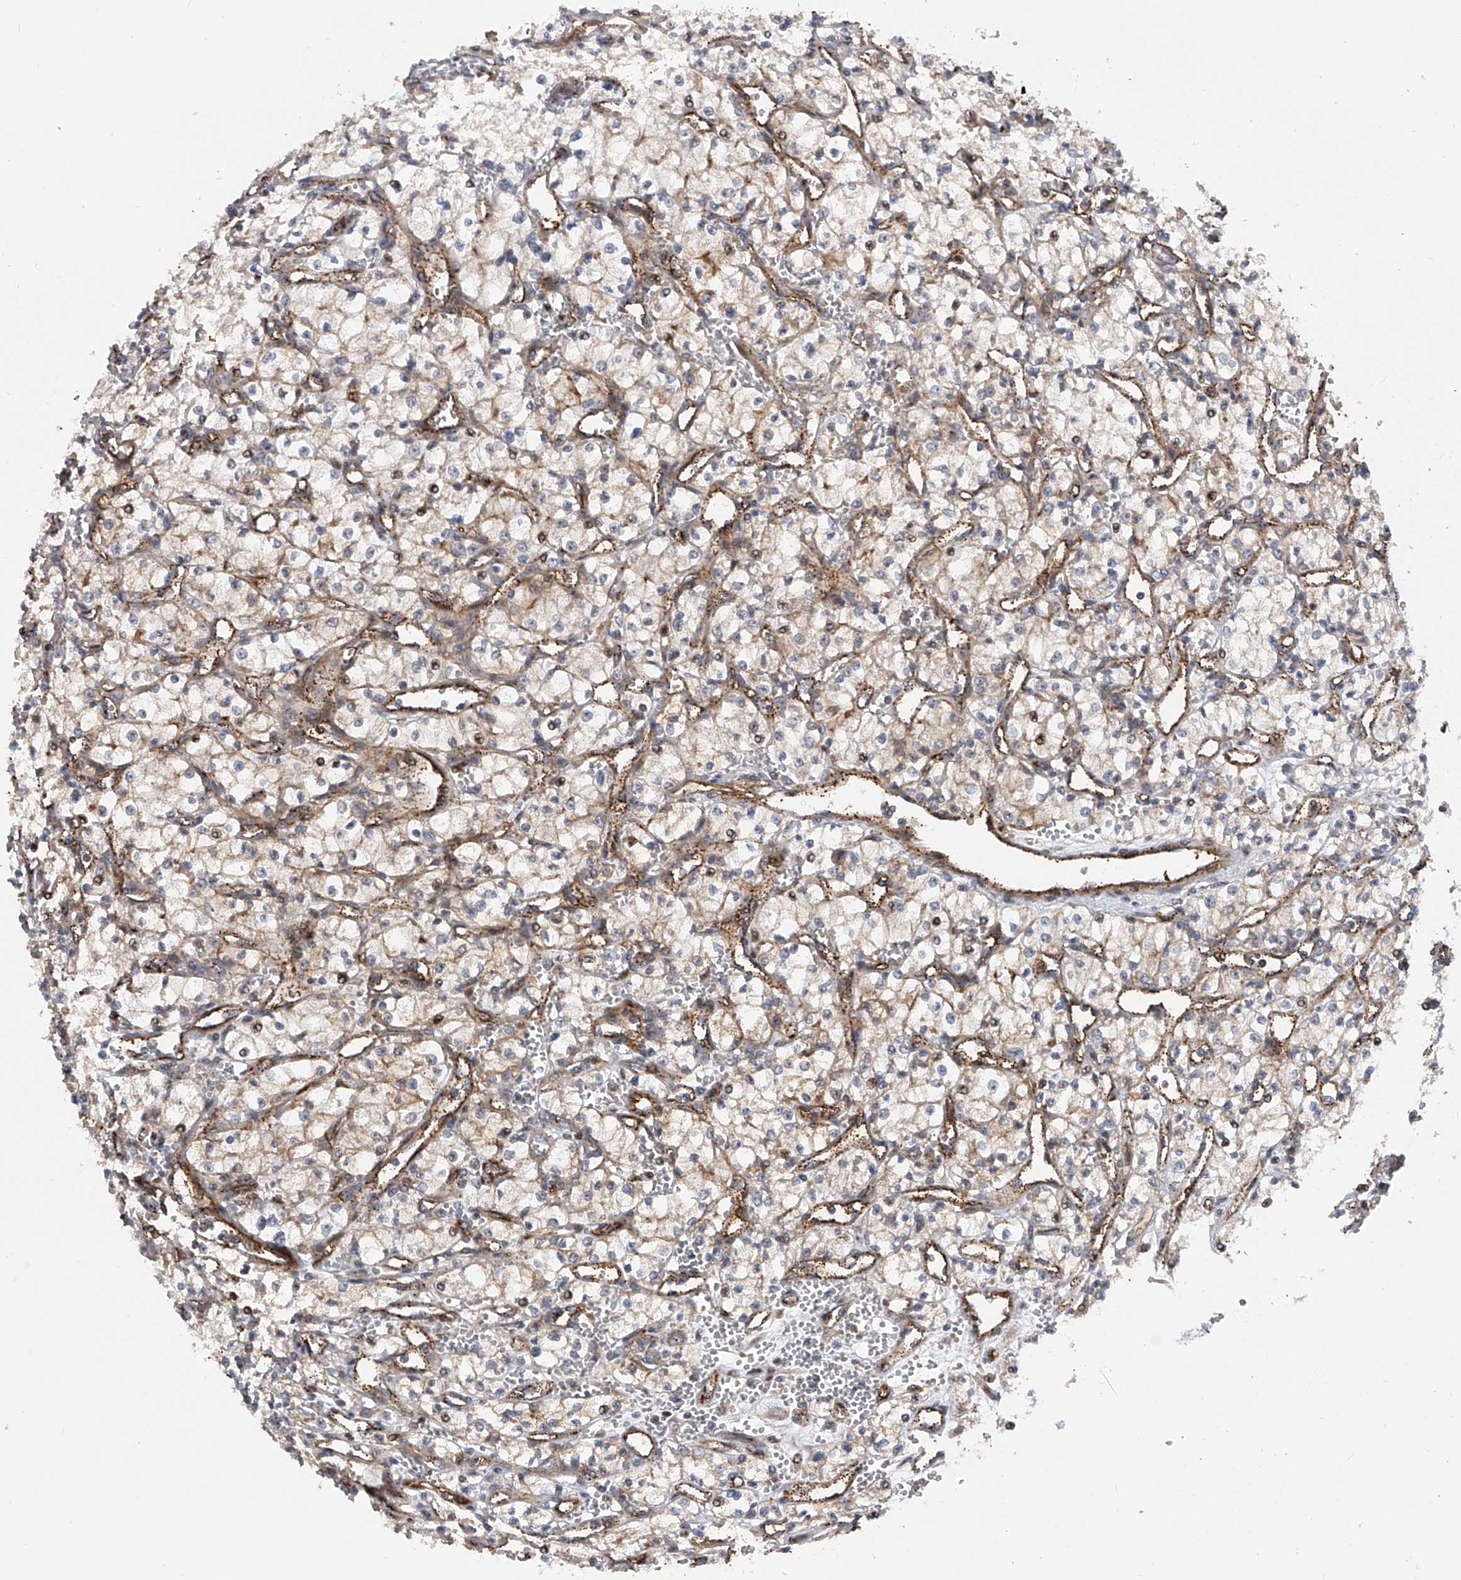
{"staining": {"intensity": "negative", "quantity": "none", "location": "none"}, "tissue": "renal cancer", "cell_type": "Tumor cells", "image_type": "cancer", "snomed": [{"axis": "morphology", "description": "Adenocarcinoma, NOS"}, {"axis": "topography", "description": "Kidney"}], "caption": "IHC of human renal cancer exhibits no positivity in tumor cells.", "gene": "PDSS2", "patient": {"sex": "male", "age": 59}}